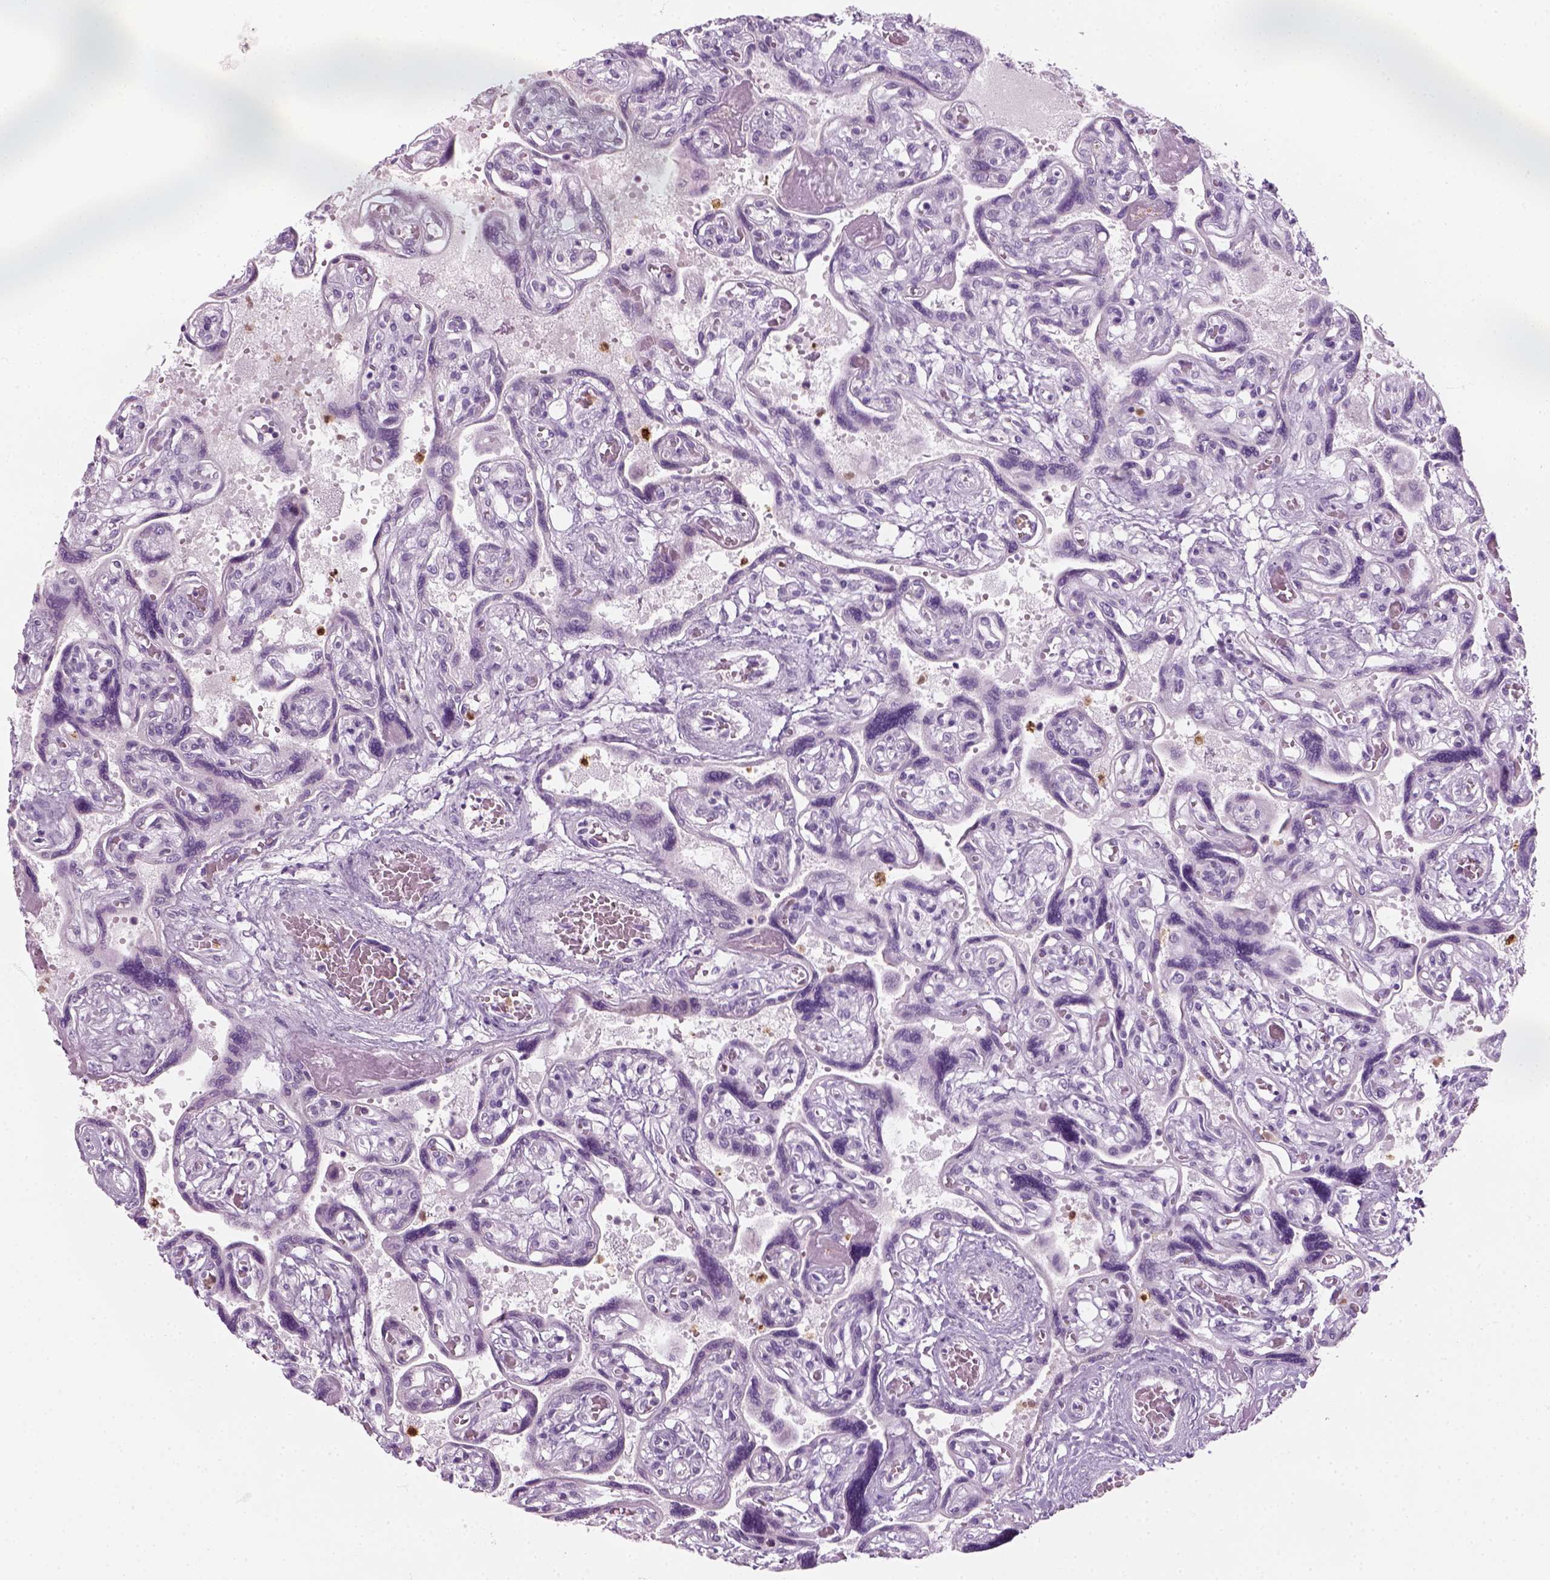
{"staining": {"intensity": "negative", "quantity": "none", "location": "none"}, "tissue": "placenta", "cell_type": "Decidual cells", "image_type": "normal", "snomed": [{"axis": "morphology", "description": "Normal tissue, NOS"}, {"axis": "topography", "description": "Placenta"}], "caption": "The photomicrograph shows no staining of decidual cells in normal placenta.", "gene": "IL4", "patient": {"sex": "female", "age": 32}}